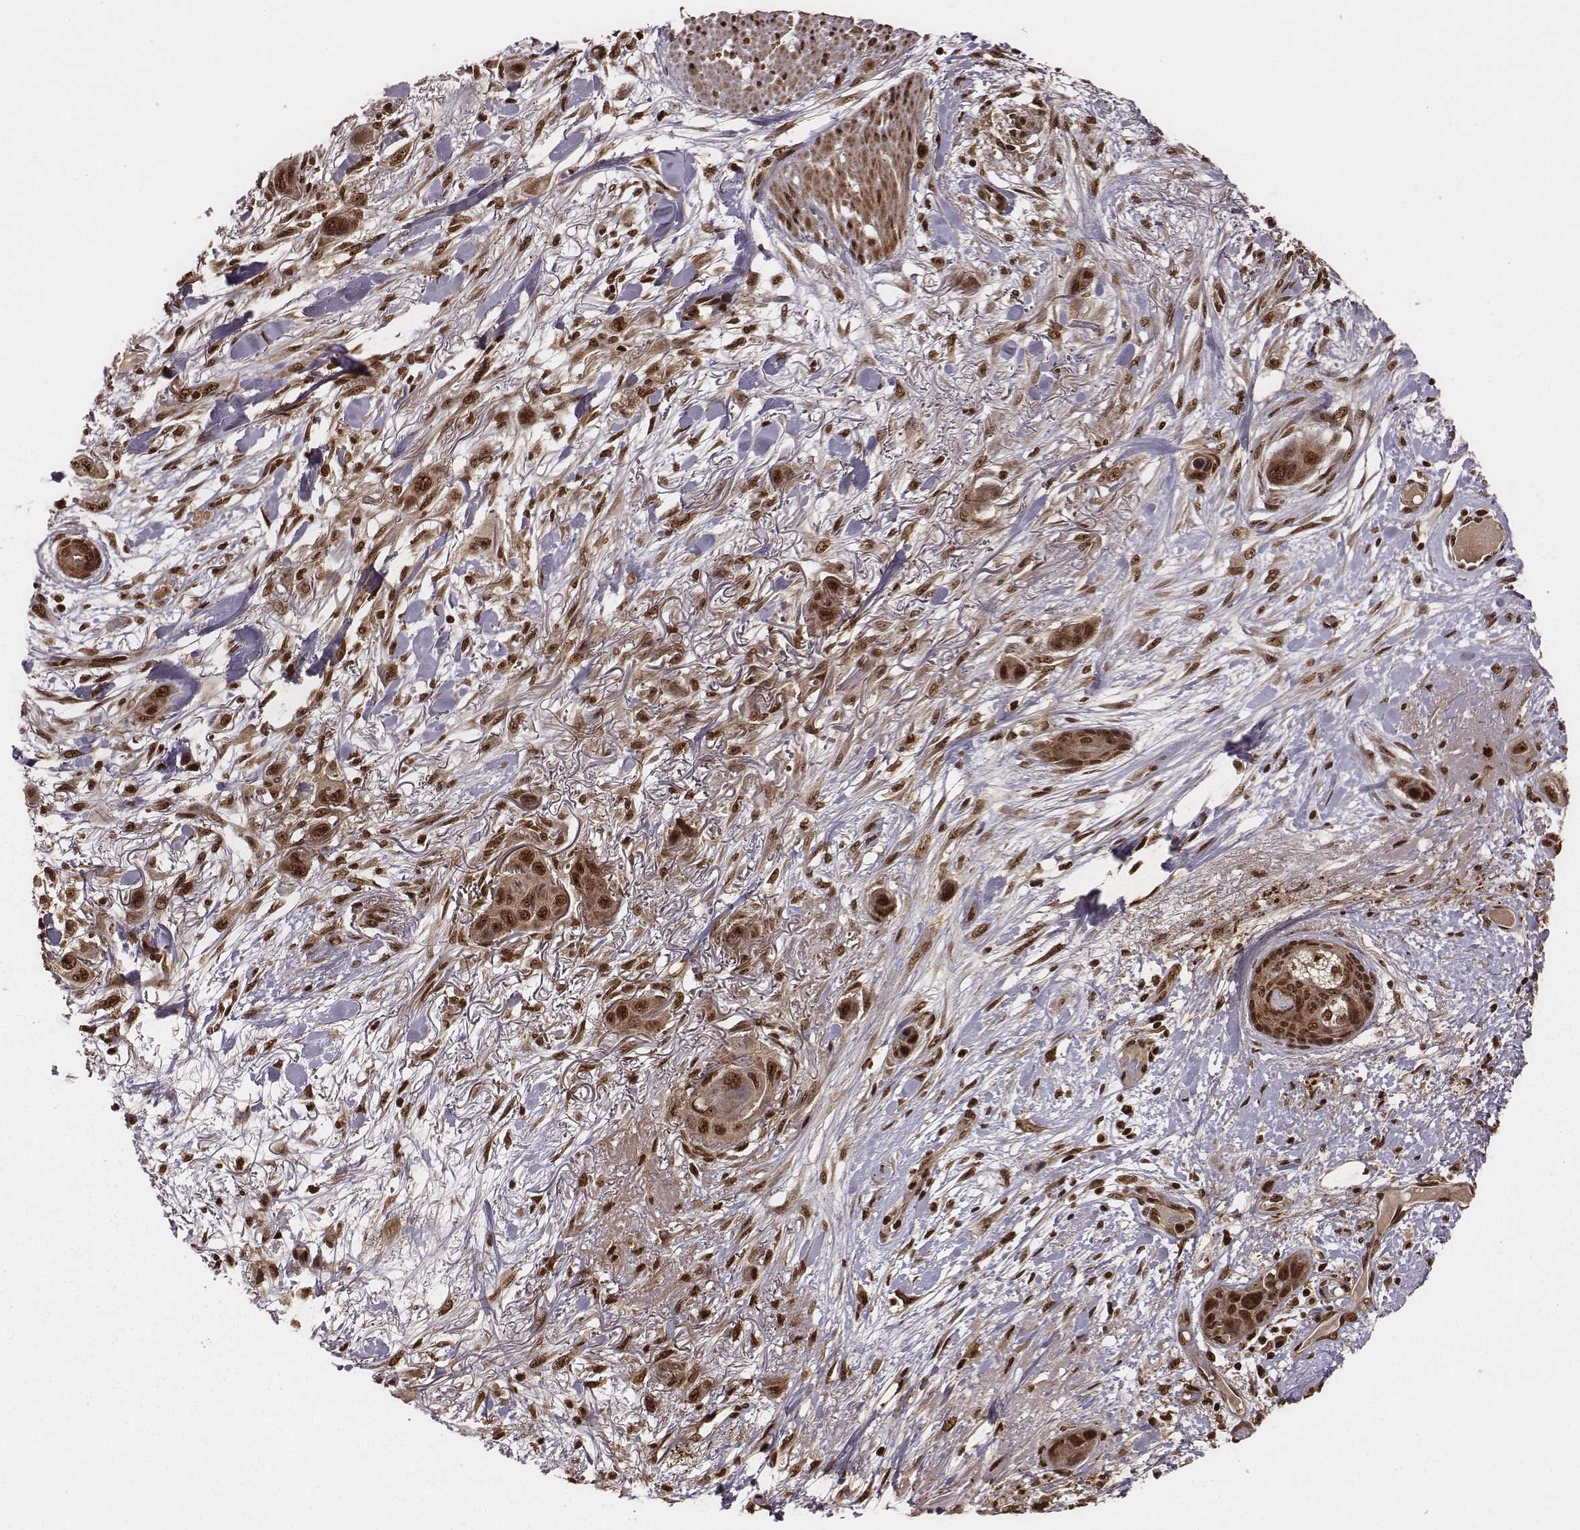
{"staining": {"intensity": "strong", "quantity": ">75%", "location": "cytoplasmic/membranous,nuclear"}, "tissue": "skin cancer", "cell_type": "Tumor cells", "image_type": "cancer", "snomed": [{"axis": "morphology", "description": "Squamous cell carcinoma, NOS"}, {"axis": "topography", "description": "Skin"}], "caption": "Squamous cell carcinoma (skin) stained with DAB (3,3'-diaminobenzidine) immunohistochemistry displays high levels of strong cytoplasmic/membranous and nuclear expression in about >75% of tumor cells.", "gene": "NFX1", "patient": {"sex": "male", "age": 79}}